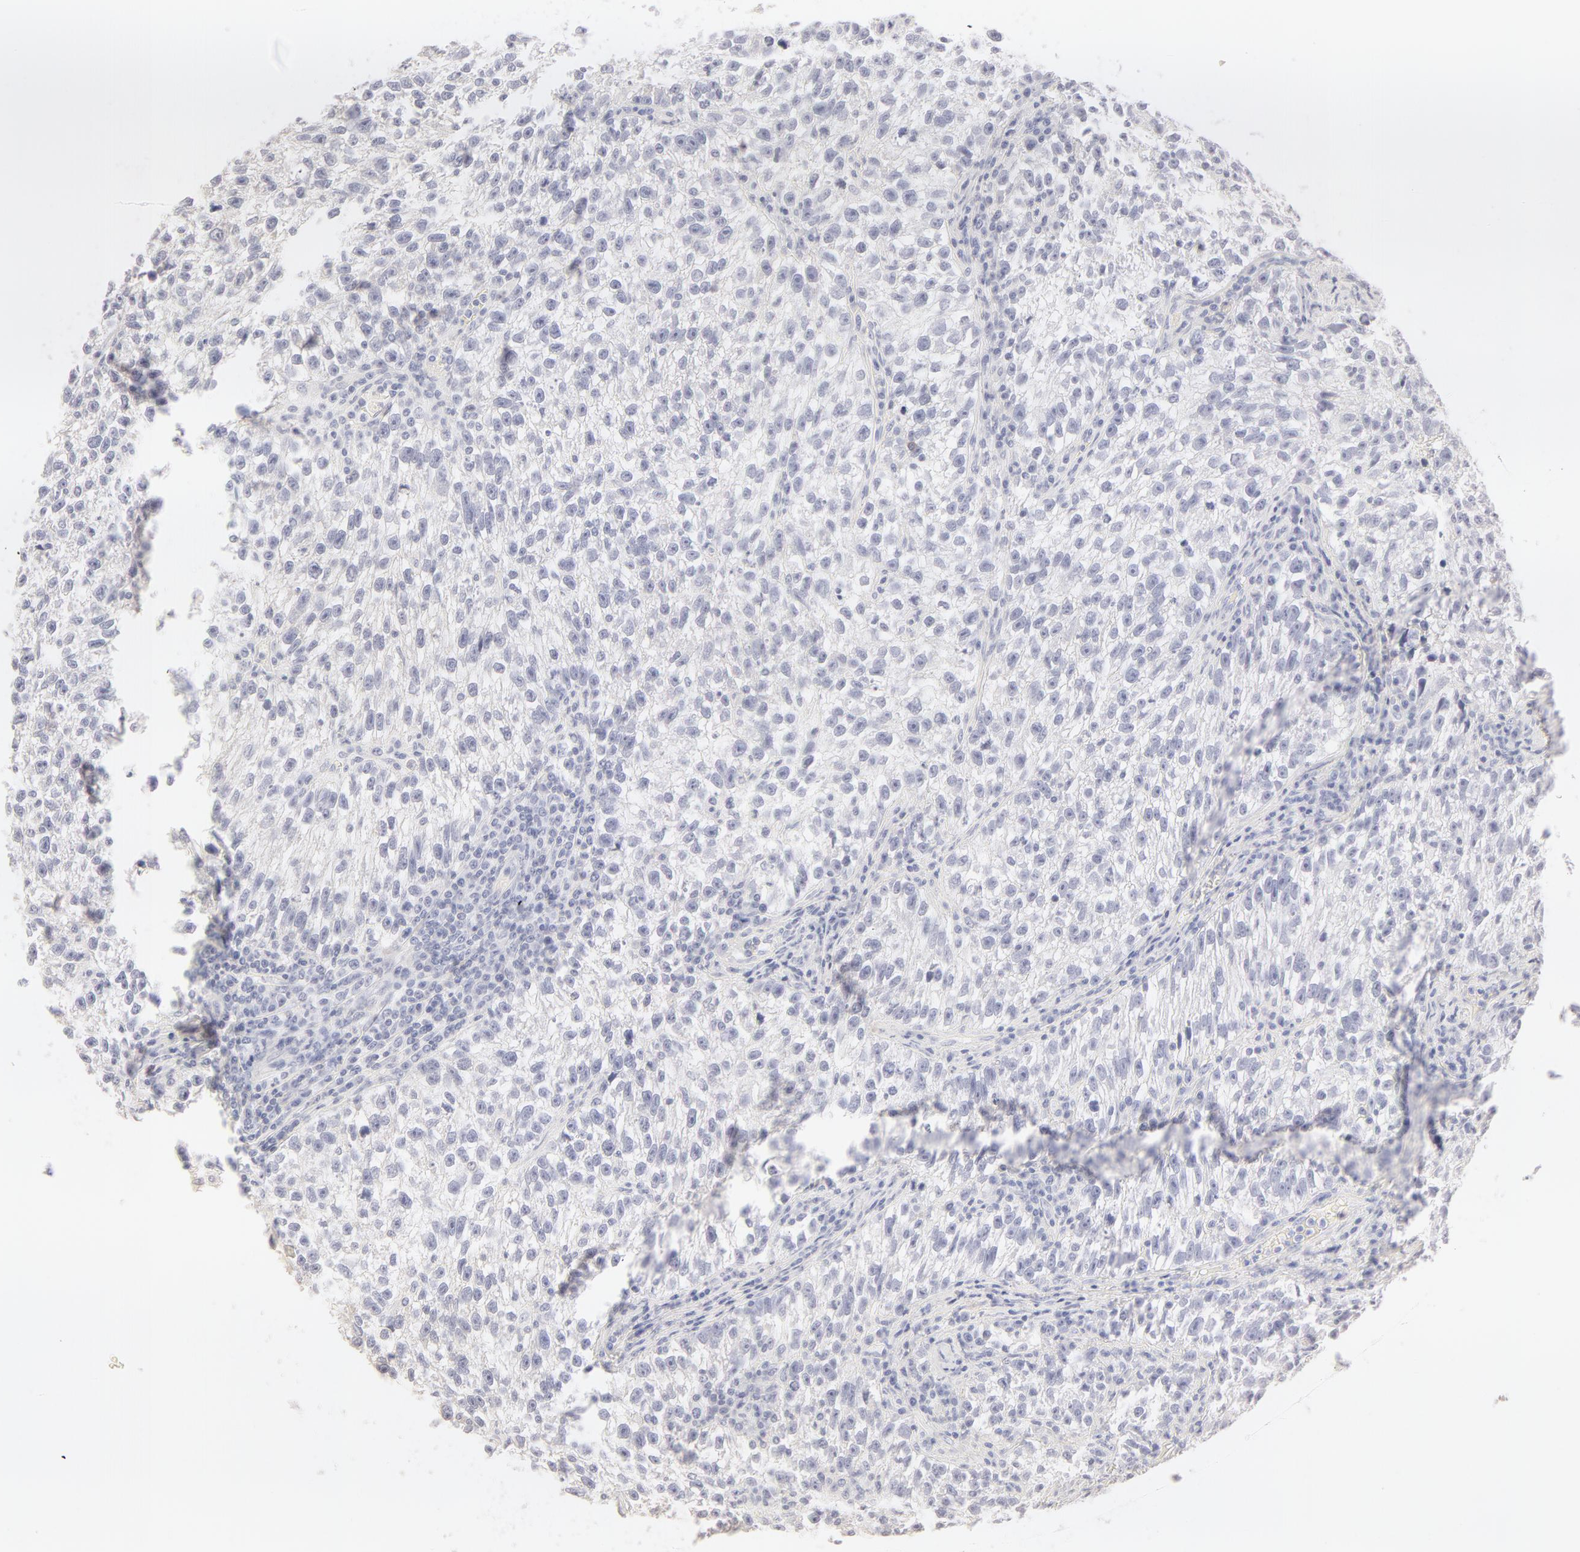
{"staining": {"intensity": "negative", "quantity": "none", "location": "none"}, "tissue": "testis cancer", "cell_type": "Tumor cells", "image_type": "cancer", "snomed": [{"axis": "morphology", "description": "Seminoma, NOS"}, {"axis": "topography", "description": "Testis"}], "caption": "Immunohistochemistry image of neoplastic tissue: human seminoma (testis) stained with DAB (3,3'-diaminobenzidine) exhibits no significant protein staining in tumor cells.", "gene": "LGALS7B", "patient": {"sex": "male", "age": 38}}